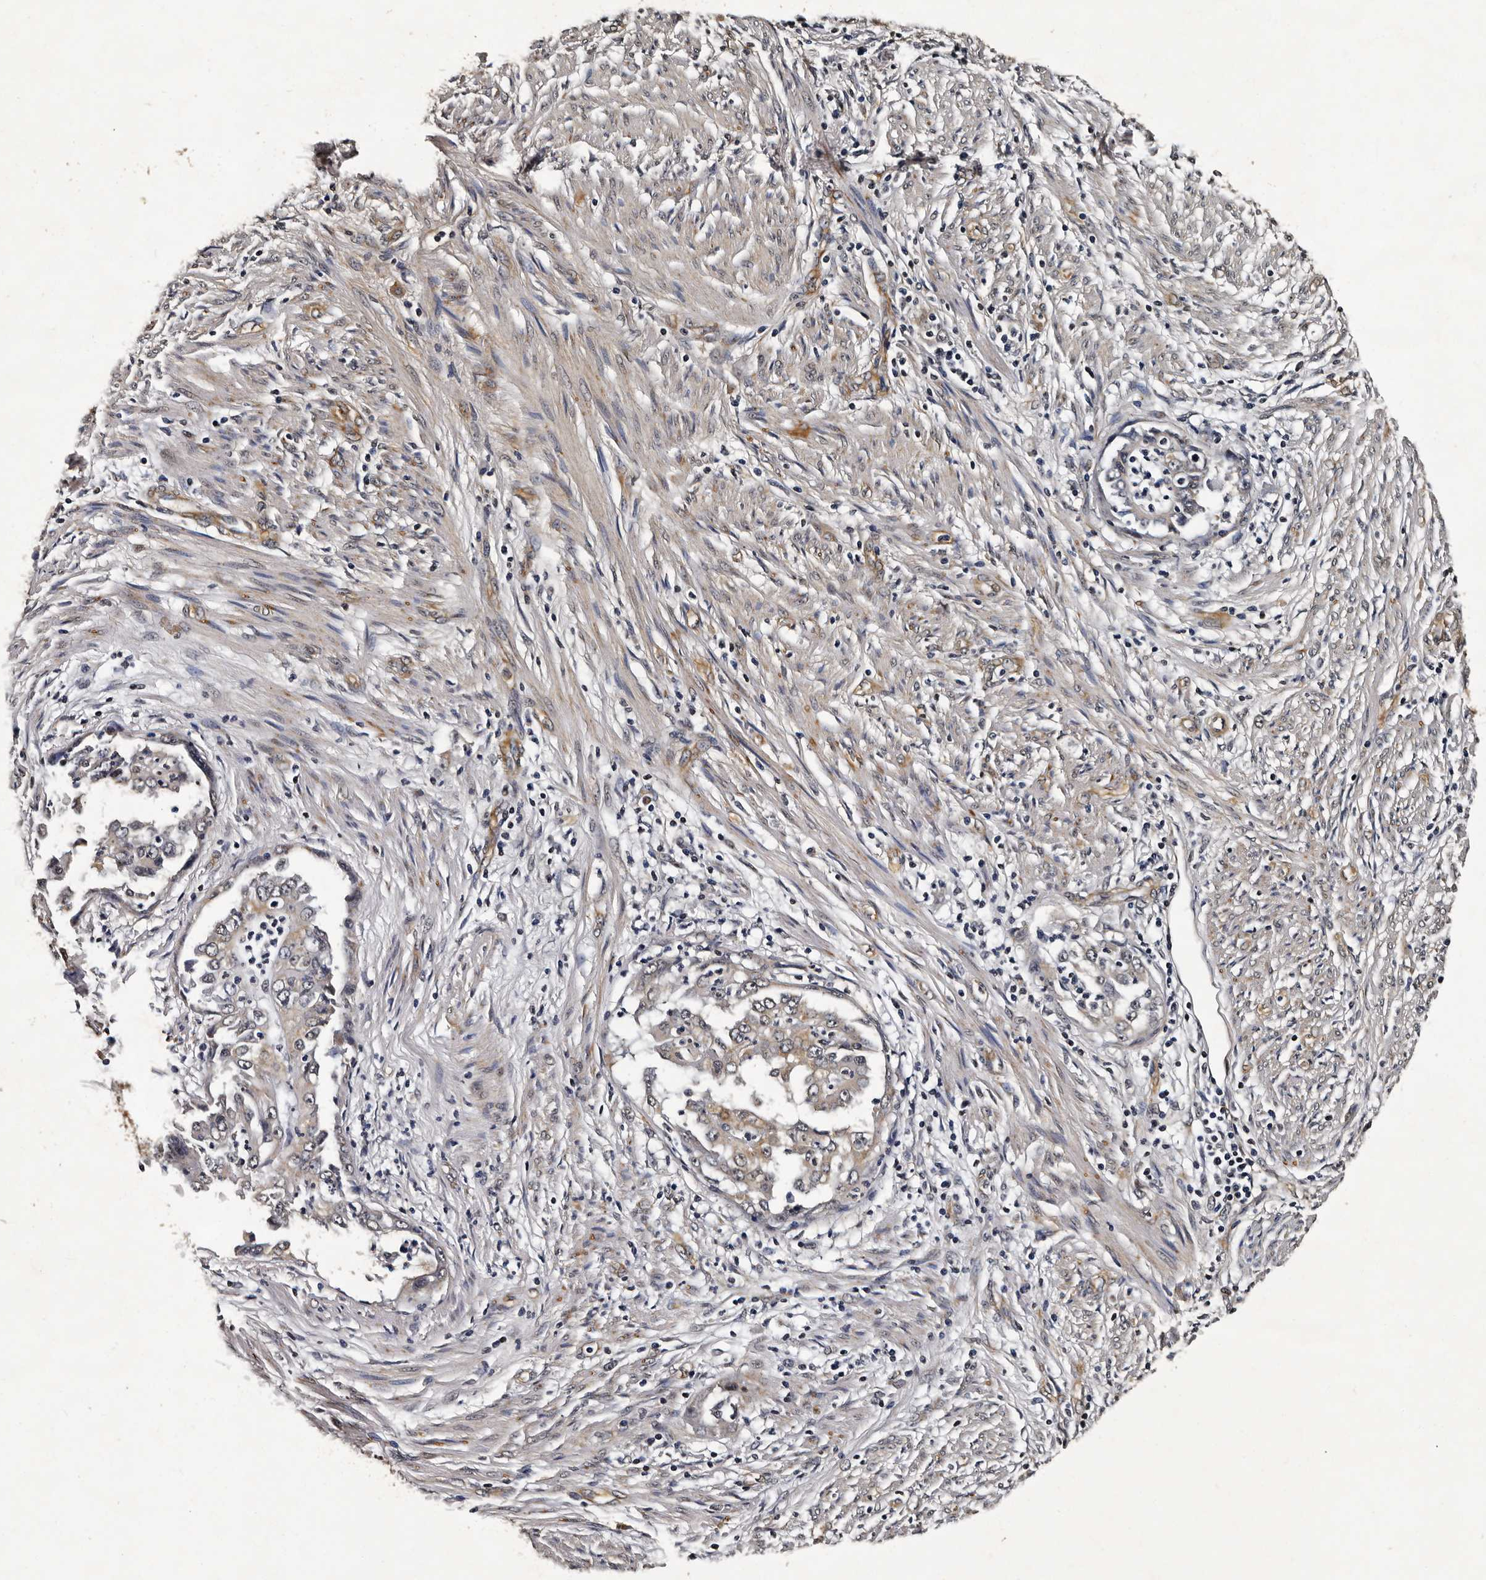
{"staining": {"intensity": "weak", "quantity": "<25%", "location": "cytoplasmic/membranous"}, "tissue": "endometrial cancer", "cell_type": "Tumor cells", "image_type": "cancer", "snomed": [{"axis": "morphology", "description": "Adenocarcinoma, NOS"}, {"axis": "topography", "description": "Endometrium"}], "caption": "Immunohistochemistry photomicrograph of neoplastic tissue: endometrial cancer (adenocarcinoma) stained with DAB reveals no significant protein positivity in tumor cells.", "gene": "CPNE3", "patient": {"sex": "female", "age": 85}}